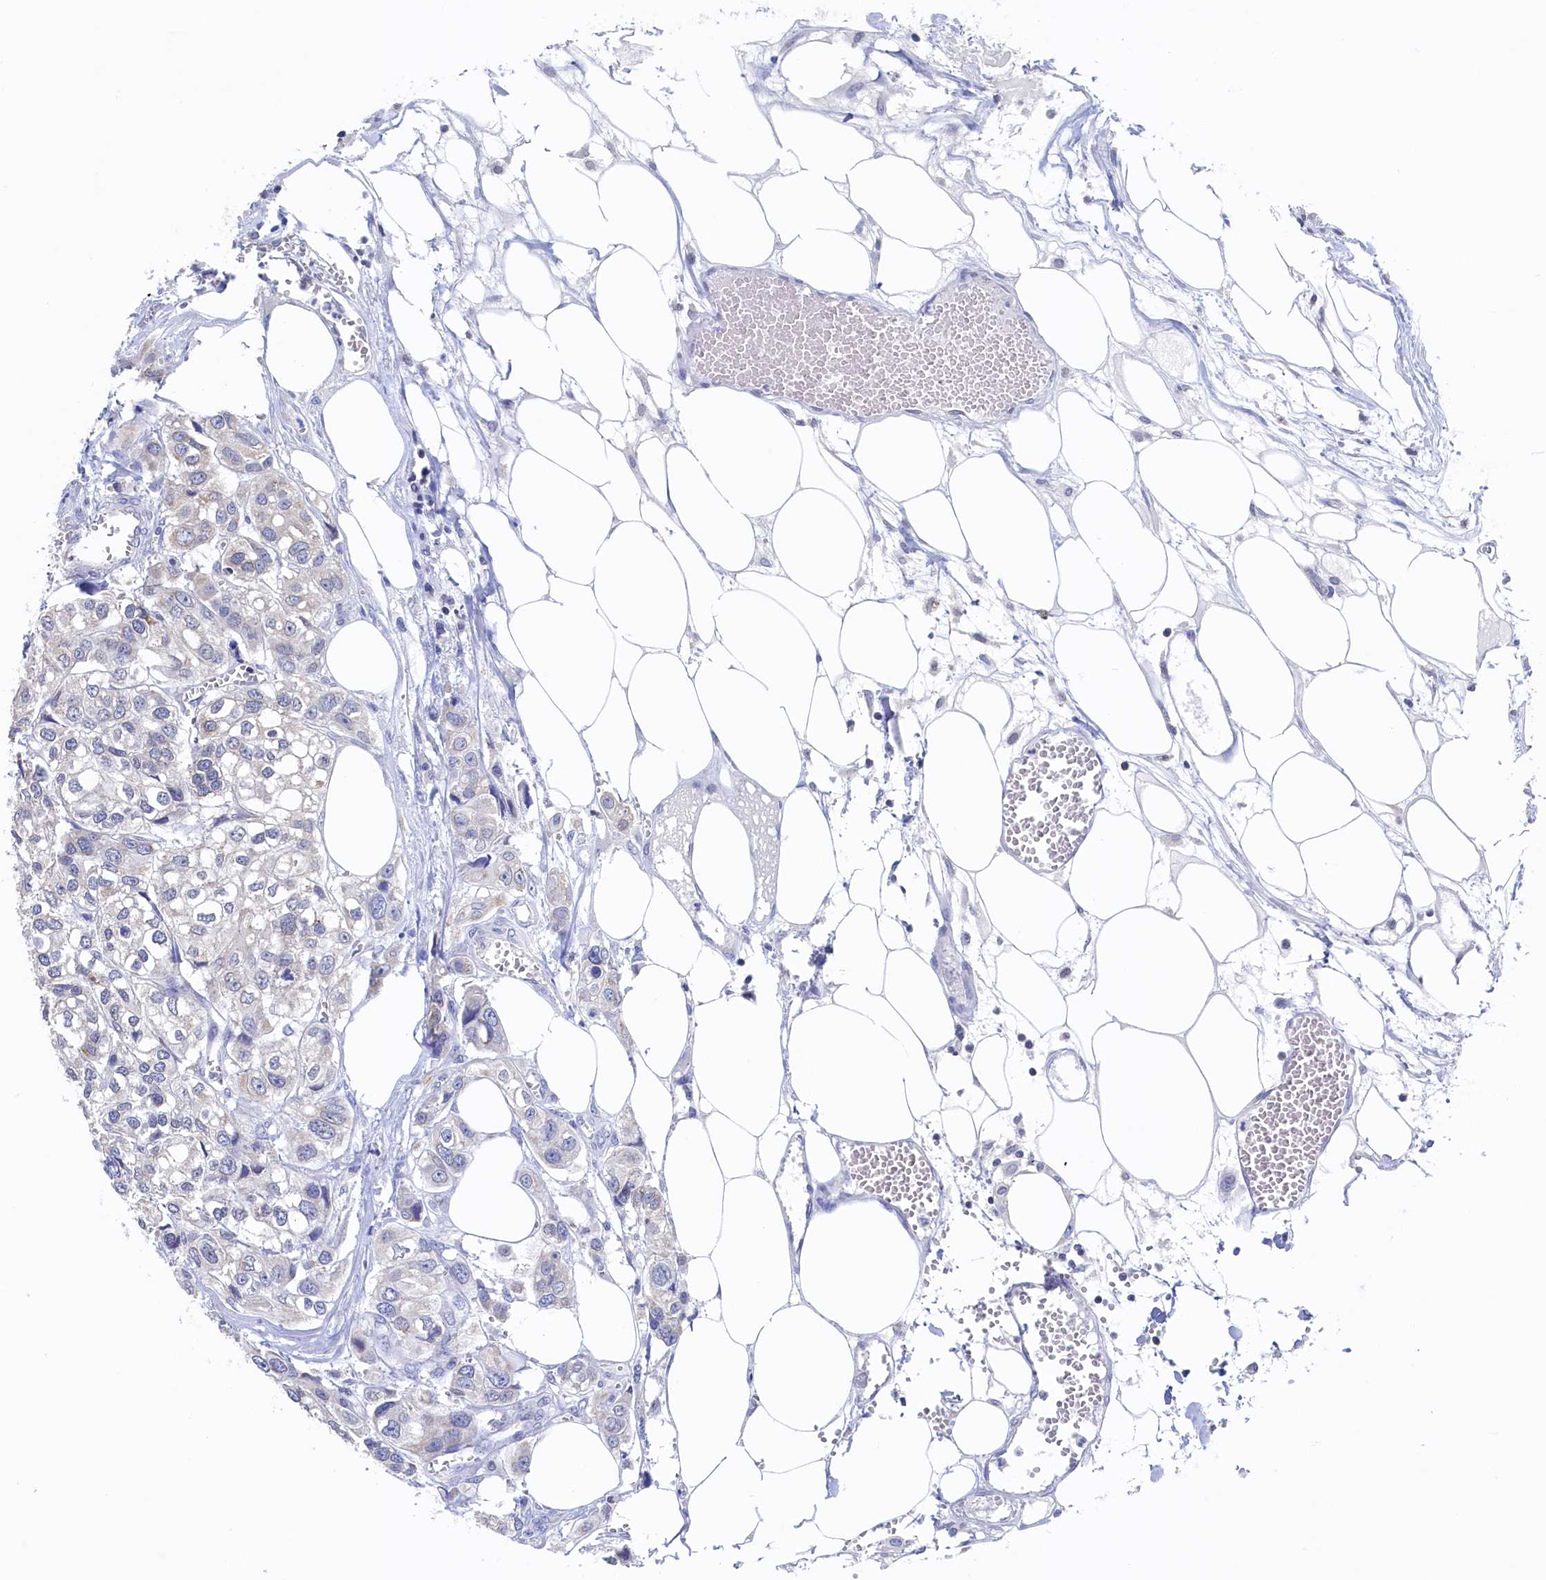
{"staining": {"intensity": "negative", "quantity": "none", "location": "none"}, "tissue": "urothelial cancer", "cell_type": "Tumor cells", "image_type": "cancer", "snomed": [{"axis": "morphology", "description": "Urothelial carcinoma, High grade"}, {"axis": "topography", "description": "Urinary bladder"}], "caption": "IHC micrograph of human urothelial carcinoma (high-grade) stained for a protein (brown), which exhibits no positivity in tumor cells.", "gene": "C11orf54", "patient": {"sex": "male", "age": 67}}